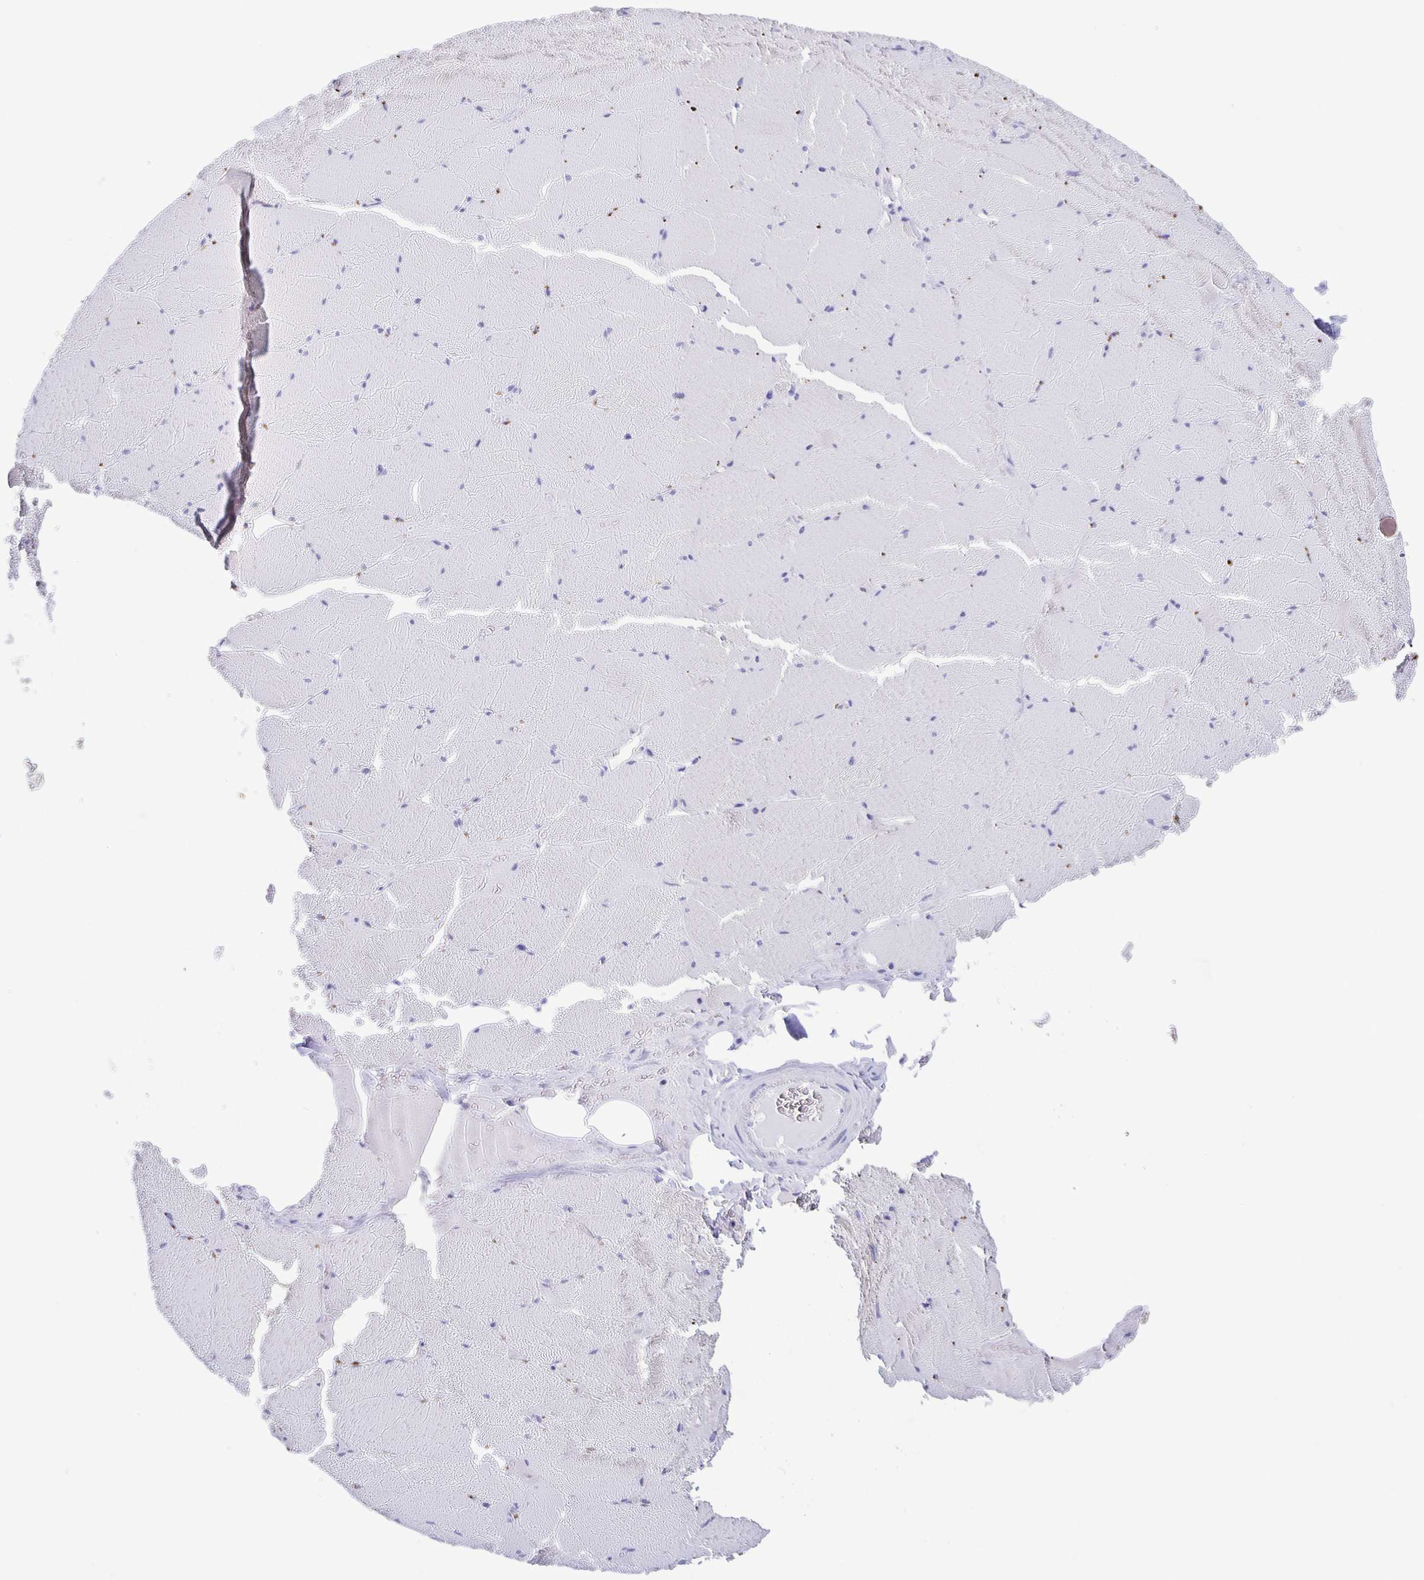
{"staining": {"intensity": "negative", "quantity": "none", "location": "none"}, "tissue": "skeletal muscle", "cell_type": "Myocytes", "image_type": "normal", "snomed": [{"axis": "morphology", "description": "Normal tissue, NOS"}, {"axis": "topography", "description": "Skeletal muscle"}, {"axis": "topography", "description": "Head-Neck"}], "caption": "High magnification brightfield microscopy of benign skeletal muscle stained with DAB (3,3'-diaminobenzidine) (brown) and counterstained with hematoxylin (blue): myocytes show no significant staining. Brightfield microscopy of immunohistochemistry (IHC) stained with DAB (3,3'-diaminobenzidine) (brown) and hematoxylin (blue), captured at high magnification.", "gene": "ERMN", "patient": {"sex": "male", "age": 66}}